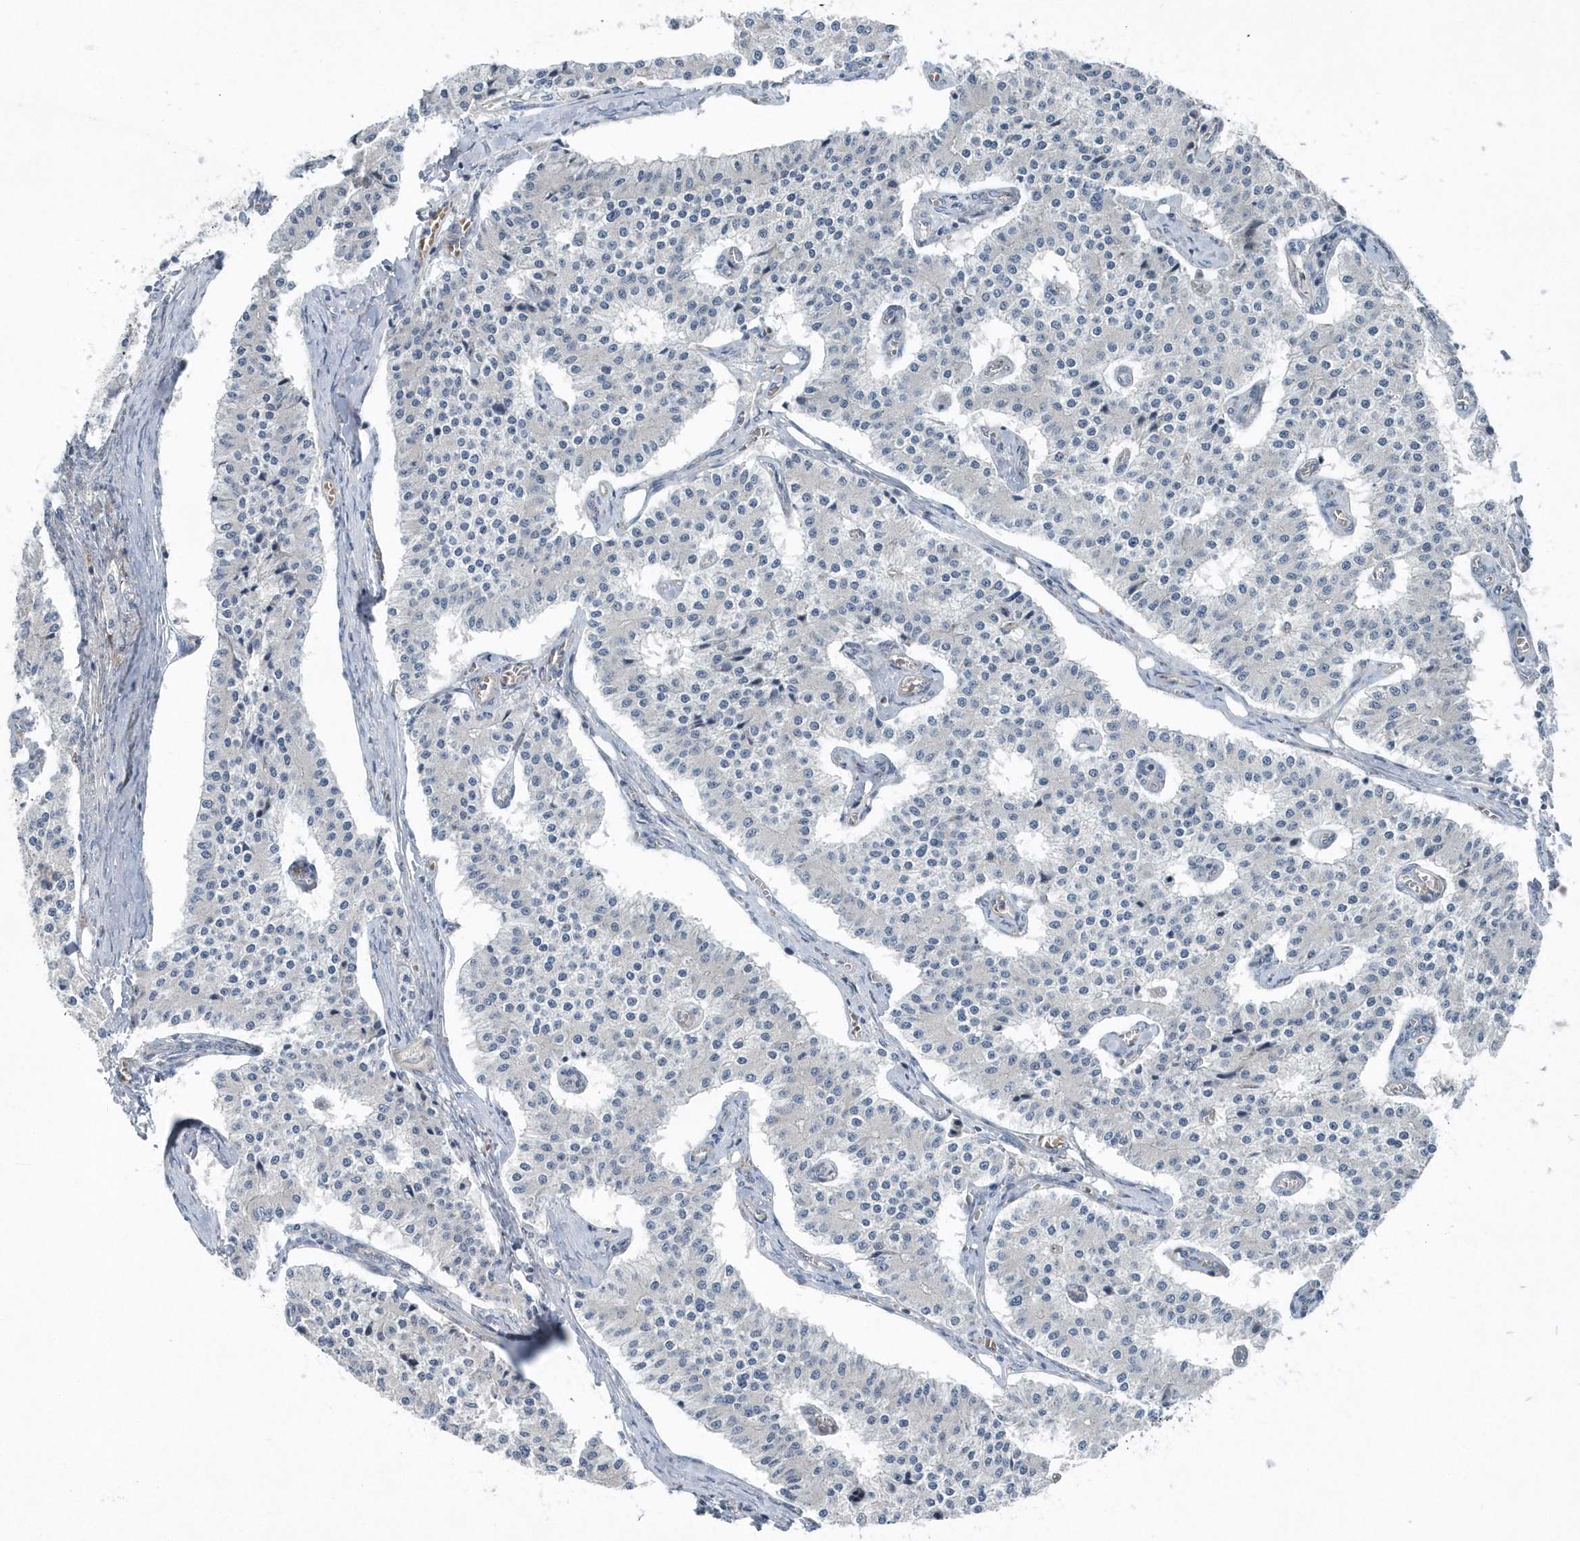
{"staining": {"intensity": "negative", "quantity": "none", "location": "none"}, "tissue": "carcinoid", "cell_type": "Tumor cells", "image_type": "cancer", "snomed": [{"axis": "morphology", "description": "Carcinoid, malignant, NOS"}, {"axis": "topography", "description": "Colon"}], "caption": "This is a histopathology image of immunohistochemistry staining of malignant carcinoid, which shows no staining in tumor cells.", "gene": "MCC", "patient": {"sex": "female", "age": 52}}